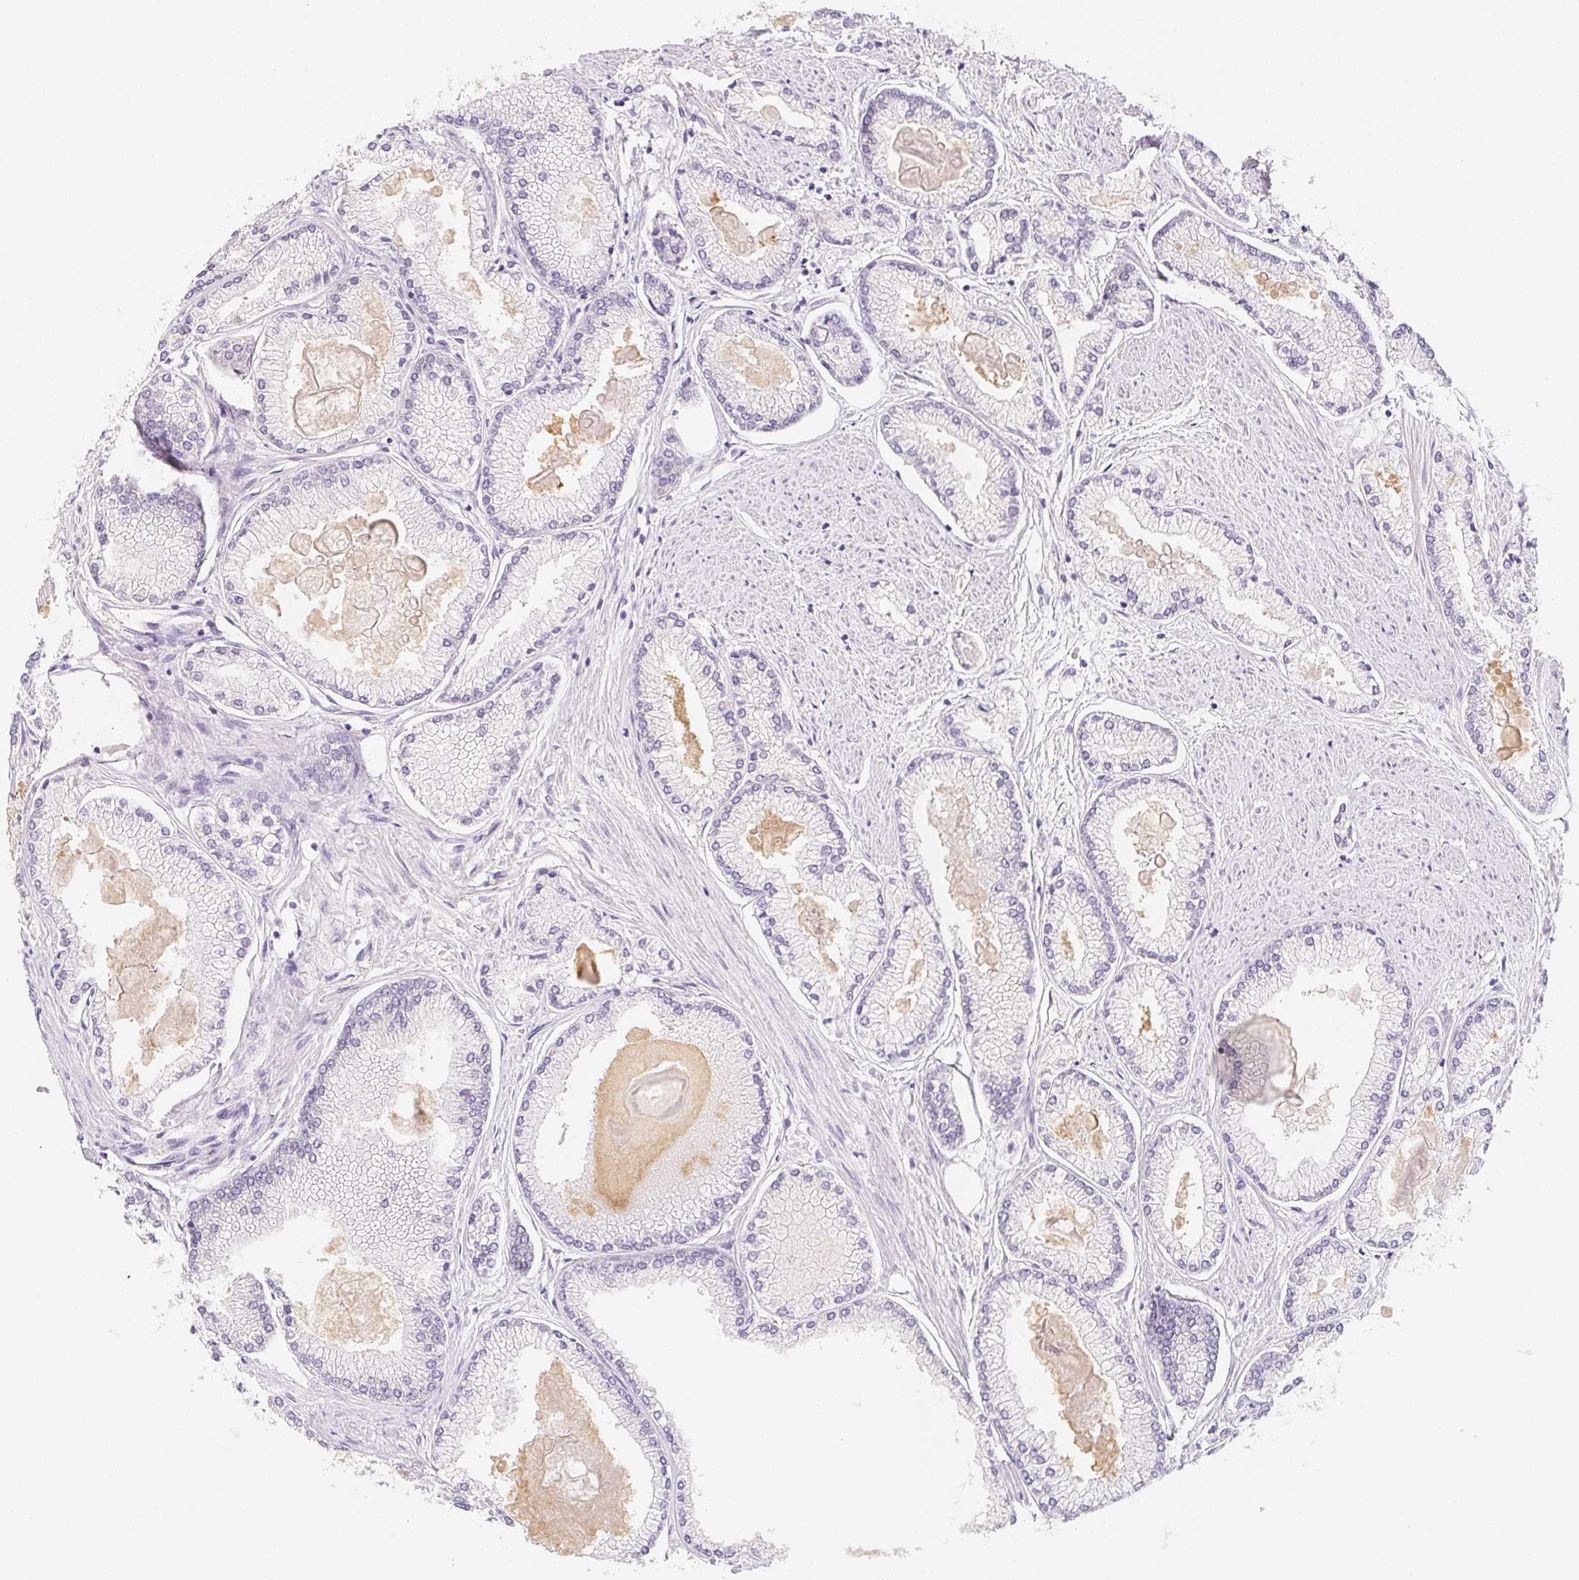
{"staining": {"intensity": "negative", "quantity": "none", "location": "none"}, "tissue": "prostate cancer", "cell_type": "Tumor cells", "image_type": "cancer", "snomed": [{"axis": "morphology", "description": "Adenocarcinoma, High grade"}, {"axis": "topography", "description": "Prostate"}], "caption": "Human prostate cancer stained for a protein using IHC shows no expression in tumor cells.", "gene": "ZBBX", "patient": {"sex": "male", "age": 68}}